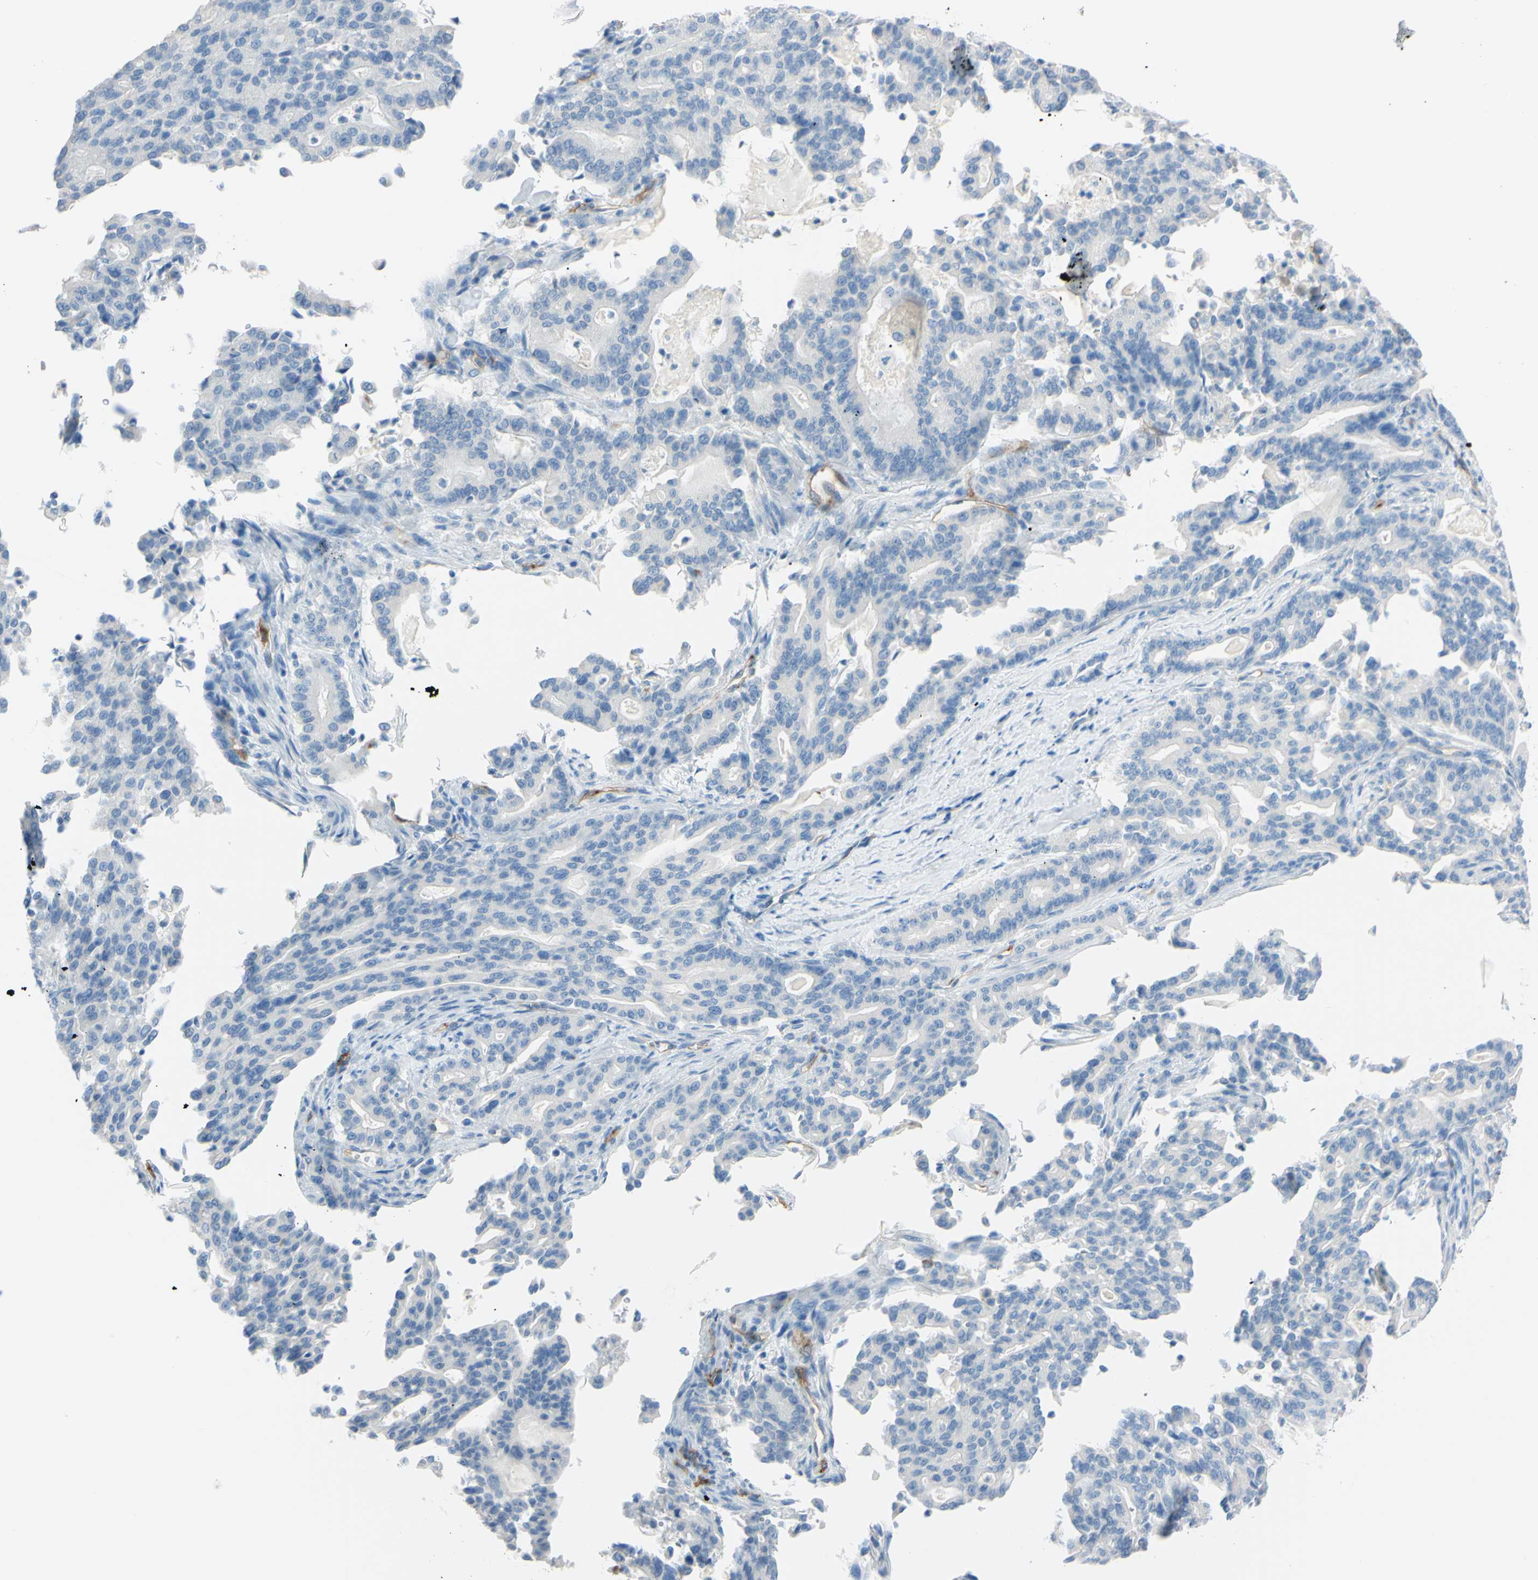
{"staining": {"intensity": "negative", "quantity": "none", "location": "none"}, "tissue": "pancreatic cancer", "cell_type": "Tumor cells", "image_type": "cancer", "snomed": [{"axis": "morphology", "description": "Adenocarcinoma, NOS"}, {"axis": "topography", "description": "Pancreas"}], "caption": "This is an immunohistochemistry (IHC) histopathology image of pancreatic adenocarcinoma. There is no positivity in tumor cells.", "gene": "FOLH1", "patient": {"sex": "male", "age": 63}}